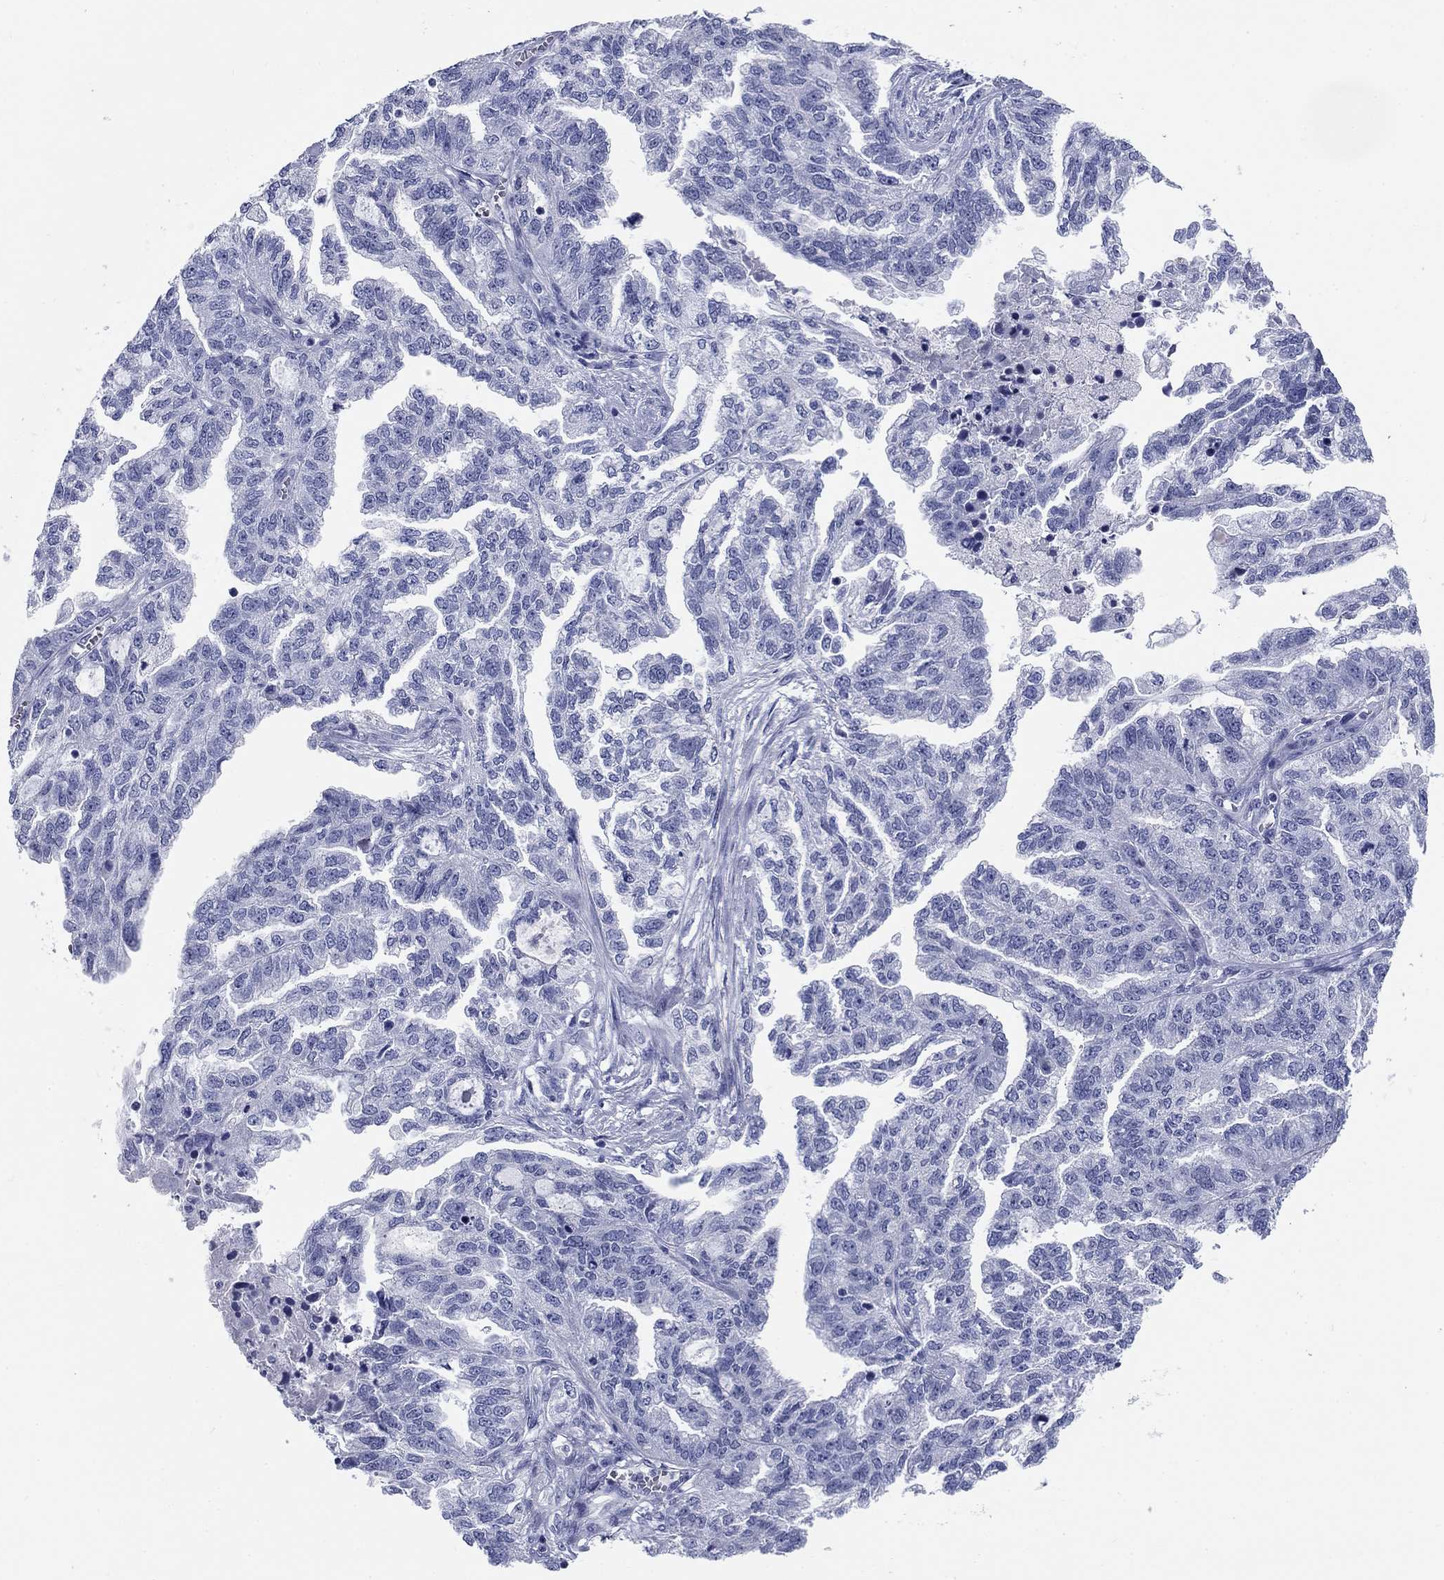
{"staining": {"intensity": "negative", "quantity": "none", "location": "none"}, "tissue": "ovarian cancer", "cell_type": "Tumor cells", "image_type": "cancer", "snomed": [{"axis": "morphology", "description": "Cystadenocarcinoma, serous, NOS"}, {"axis": "topography", "description": "Ovary"}], "caption": "Ovarian serous cystadenocarcinoma stained for a protein using IHC exhibits no positivity tumor cells.", "gene": "KCNH1", "patient": {"sex": "female", "age": 51}}